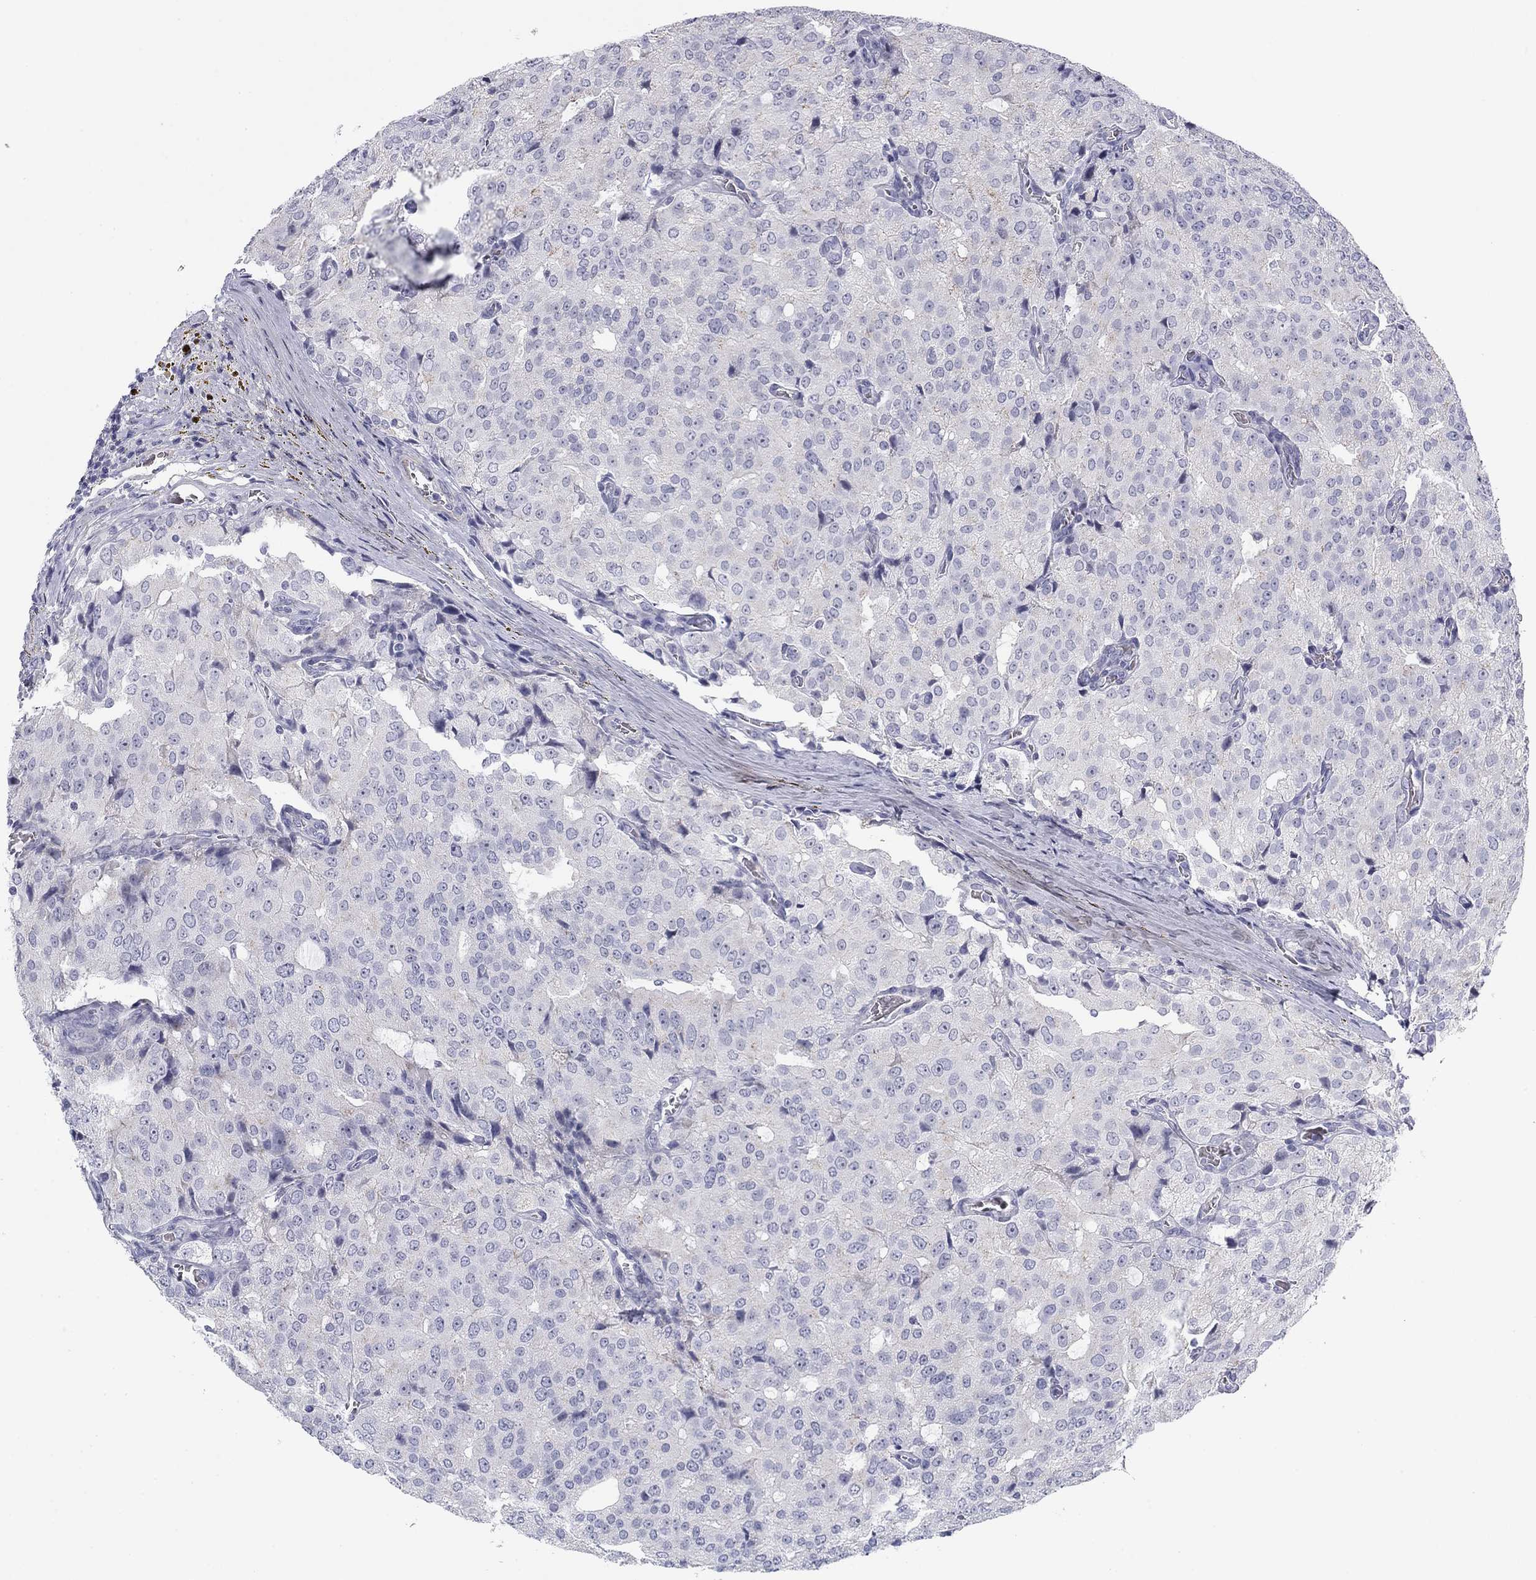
{"staining": {"intensity": "negative", "quantity": "none", "location": "none"}, "tissue": "prostate cancer", "cell_type": "Tumor cells", "image_type": "cancer", "snomed": [{"axis": "morphology", "description": "Adenocarcinoma, NOS"}, {"axis": "topography", "description": "Prostate and seminal vesicle, NOS"}, {"axis": "topography", "description": "Prostate"}], "caption": "Tumor cells are negative for protein expression in human prostate cancer (adenocarcinoma).", "gene": "PRPH", "patient": {"sex": "male", "age": 67}}